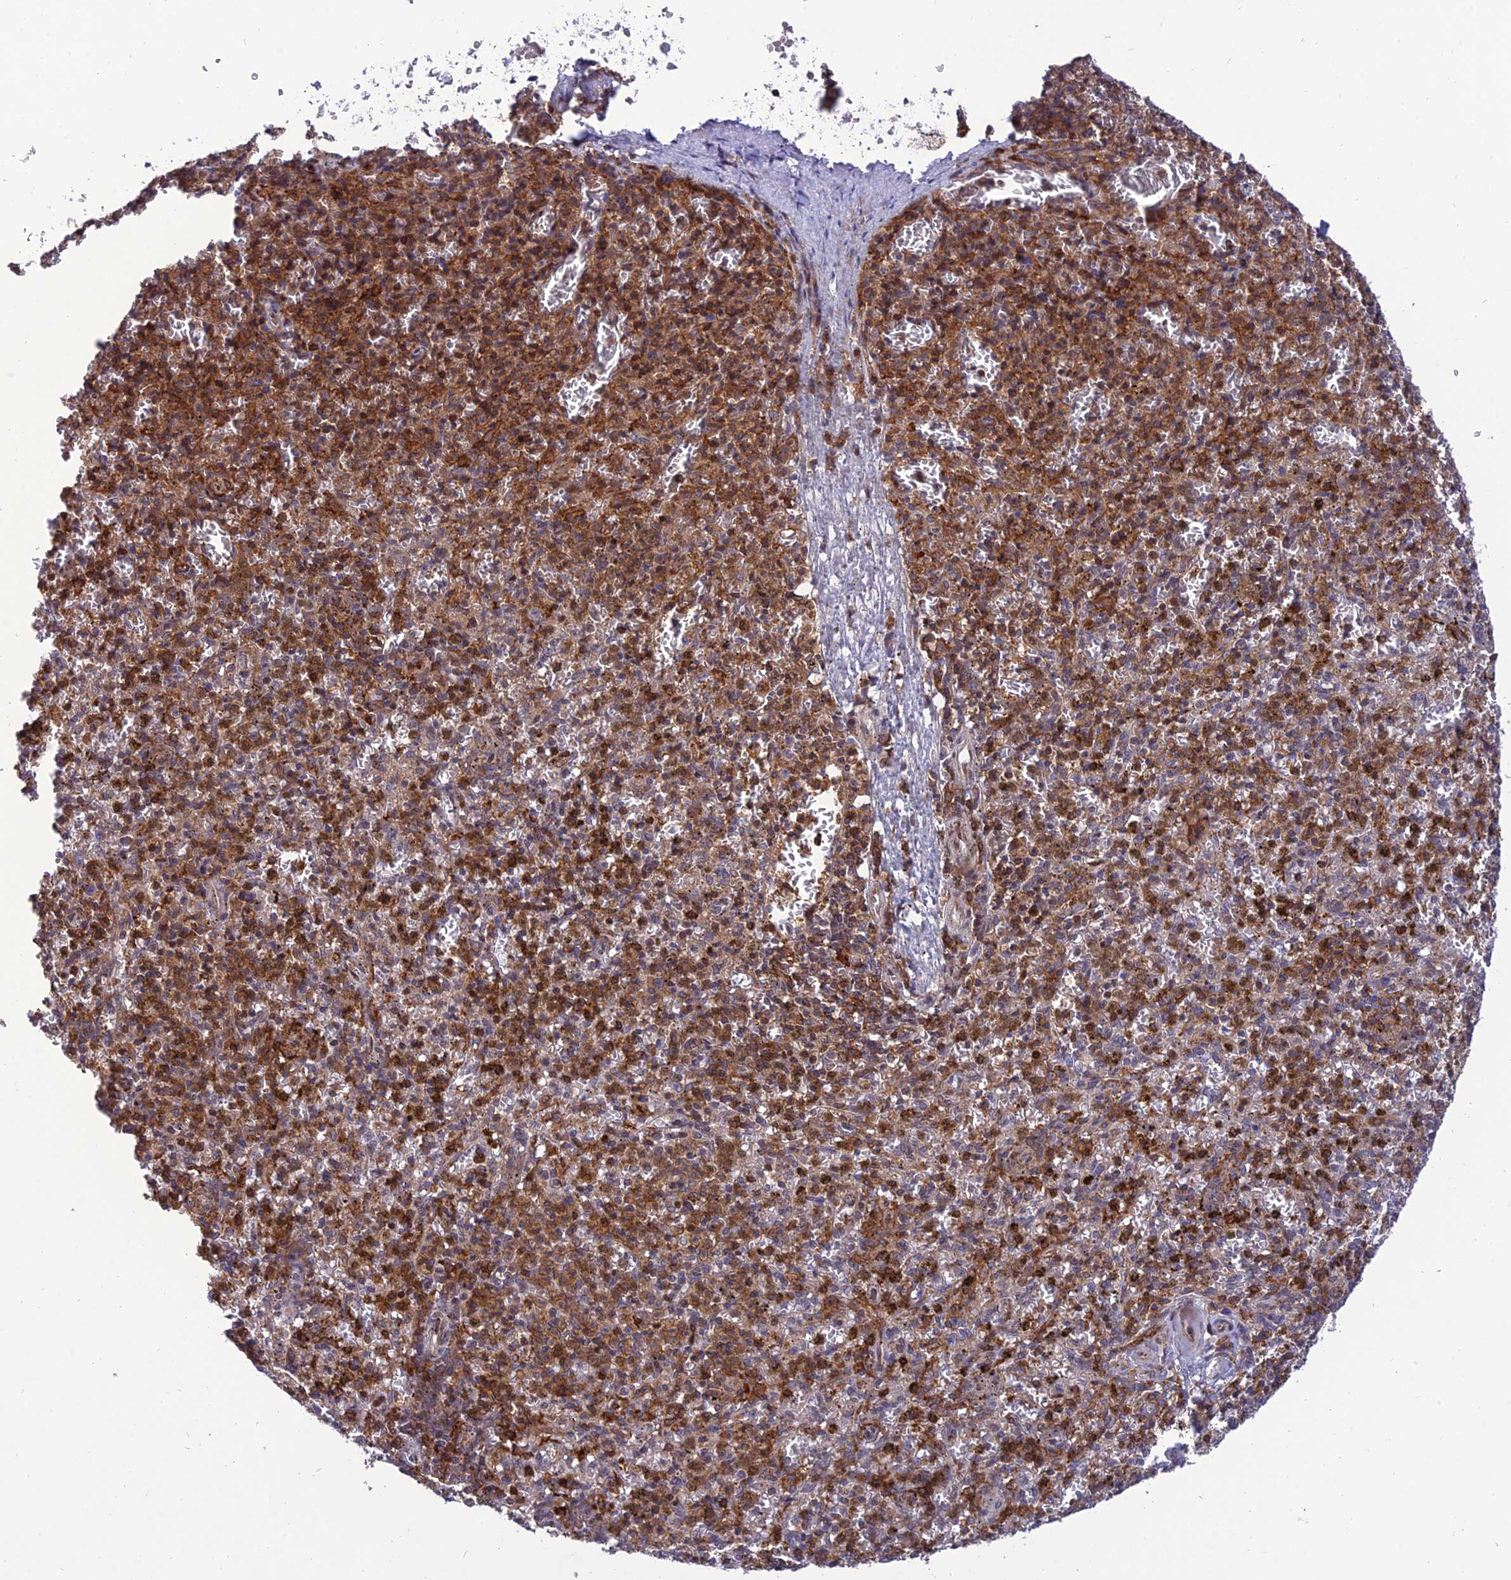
{"staining": {"intensity": "moderate", "quantity": "25%-75%", "location": "cytoplasmic/membranous"}, "tissue": "spleen", "cell_type": "Cells in red pulp", "image_type": "normal", "snomed": [{"axis": "morphology", "description": "Normal tissue, NOS"}, {"axis": "topography", "description": "Spleen"}], "caption": "An immunohistochemistry photomicrograph of benign tissue is shown. Protein staining in brown shows moderate cytoplasmic/membranous positivity in spleen within cells in red pulp.", "gene": "FAM76A", "patient": {"sex": "male", "age": 72}}